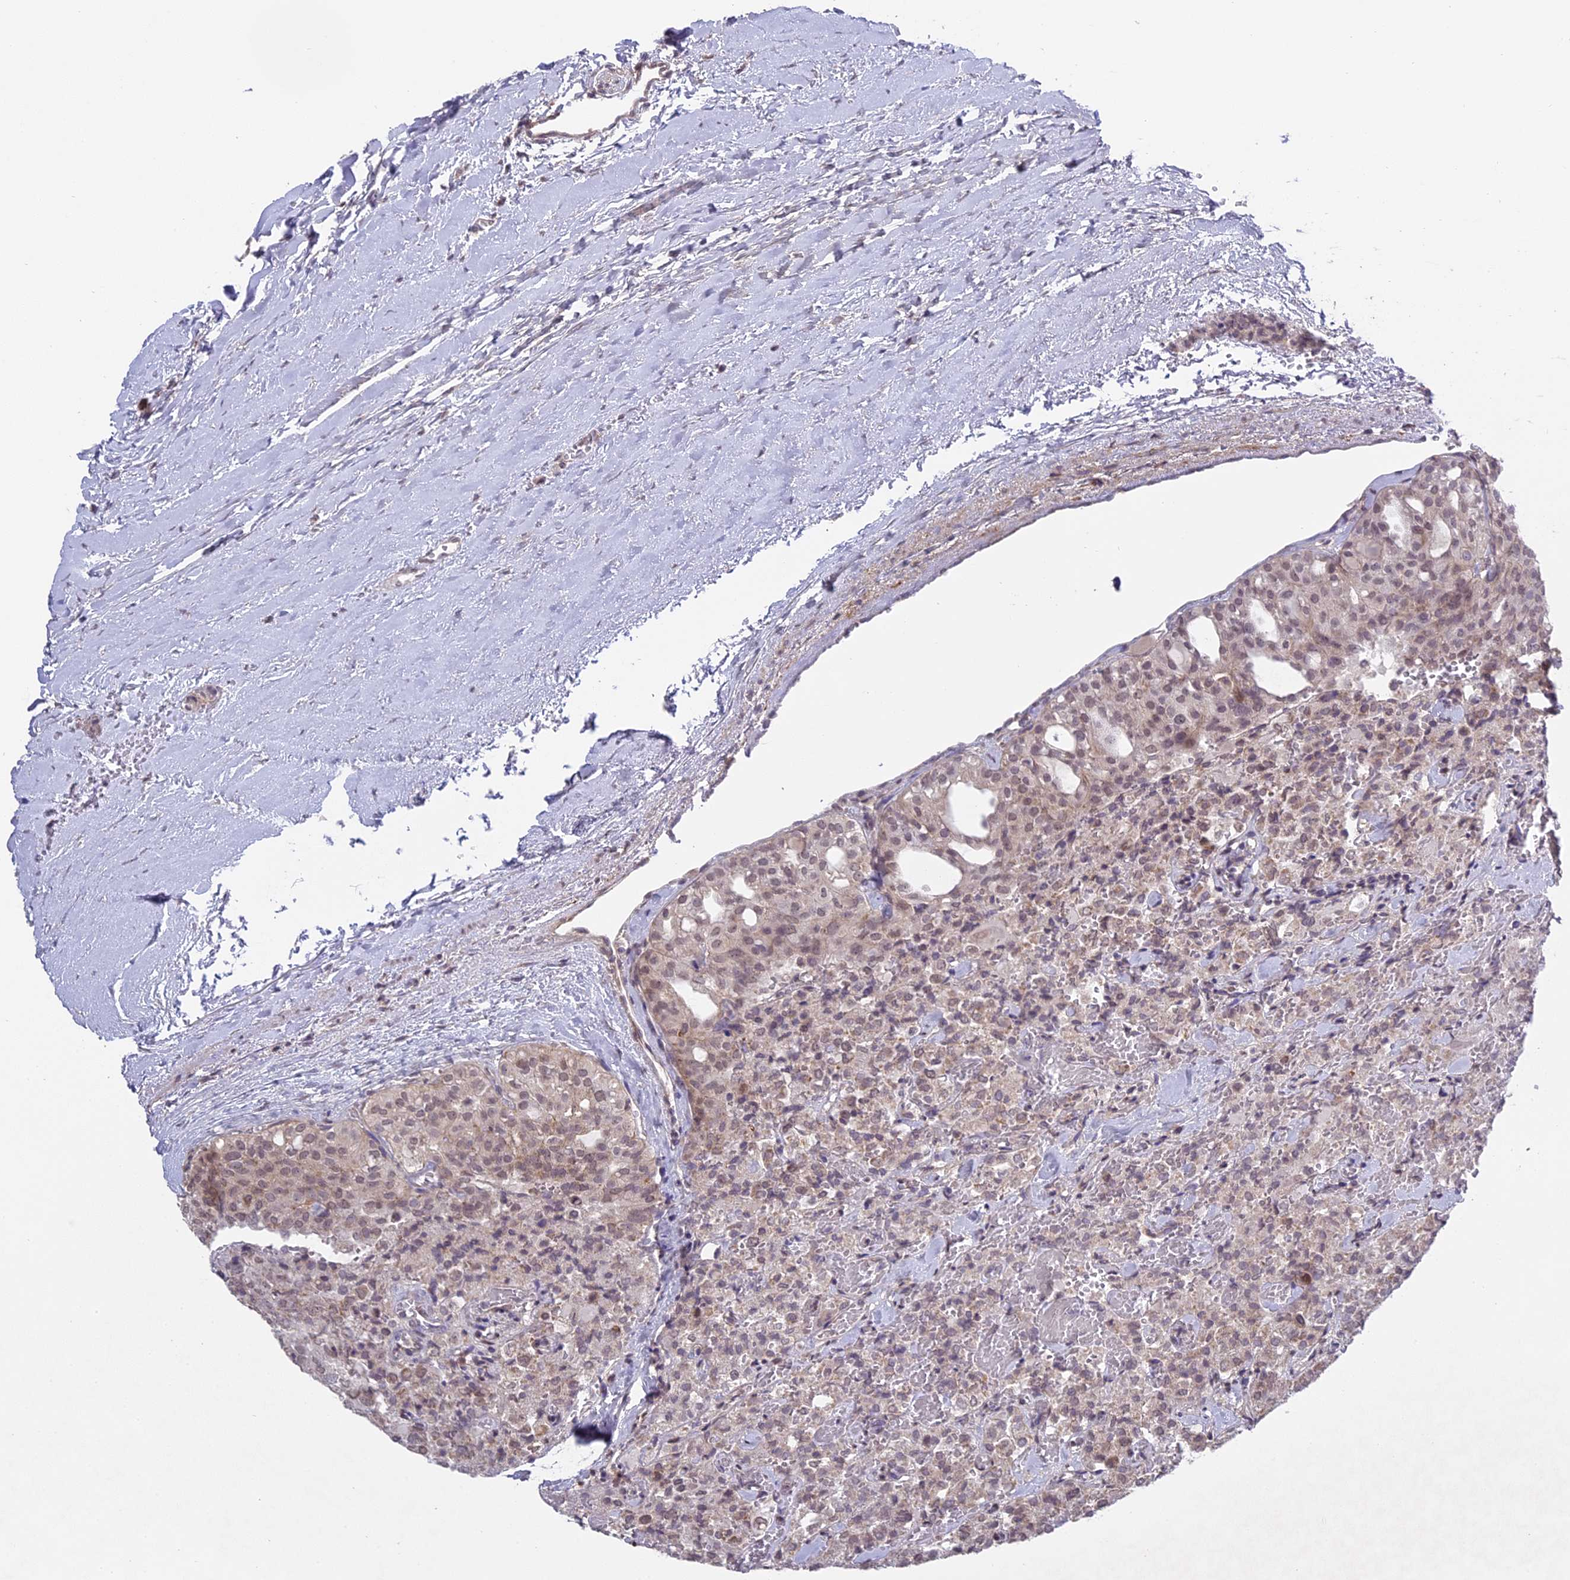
{"staining": {"intensity": "weak", "quantity": ">75%", "location": "nuclear"}, "tissue": "thyroid cancer", "cell_type": "Tumor cells", "image_type": "cancer", "snomed": [{"axis": "morphology", "description": "Follicular adenoma carcinoma, NOS"}, {"axis": "topography", "description": "Thyroid gland"}], "caption": "High-power microscopy captured an immunohistochemistry (IHC) photomicrograph of thyroid cancer (follicular adenoma carcinoma), revealing weak nuclear expression in approximately >75% of tumor cells.", "gene": "ERG28", "patient": {"sex": "male", "age": 75}}